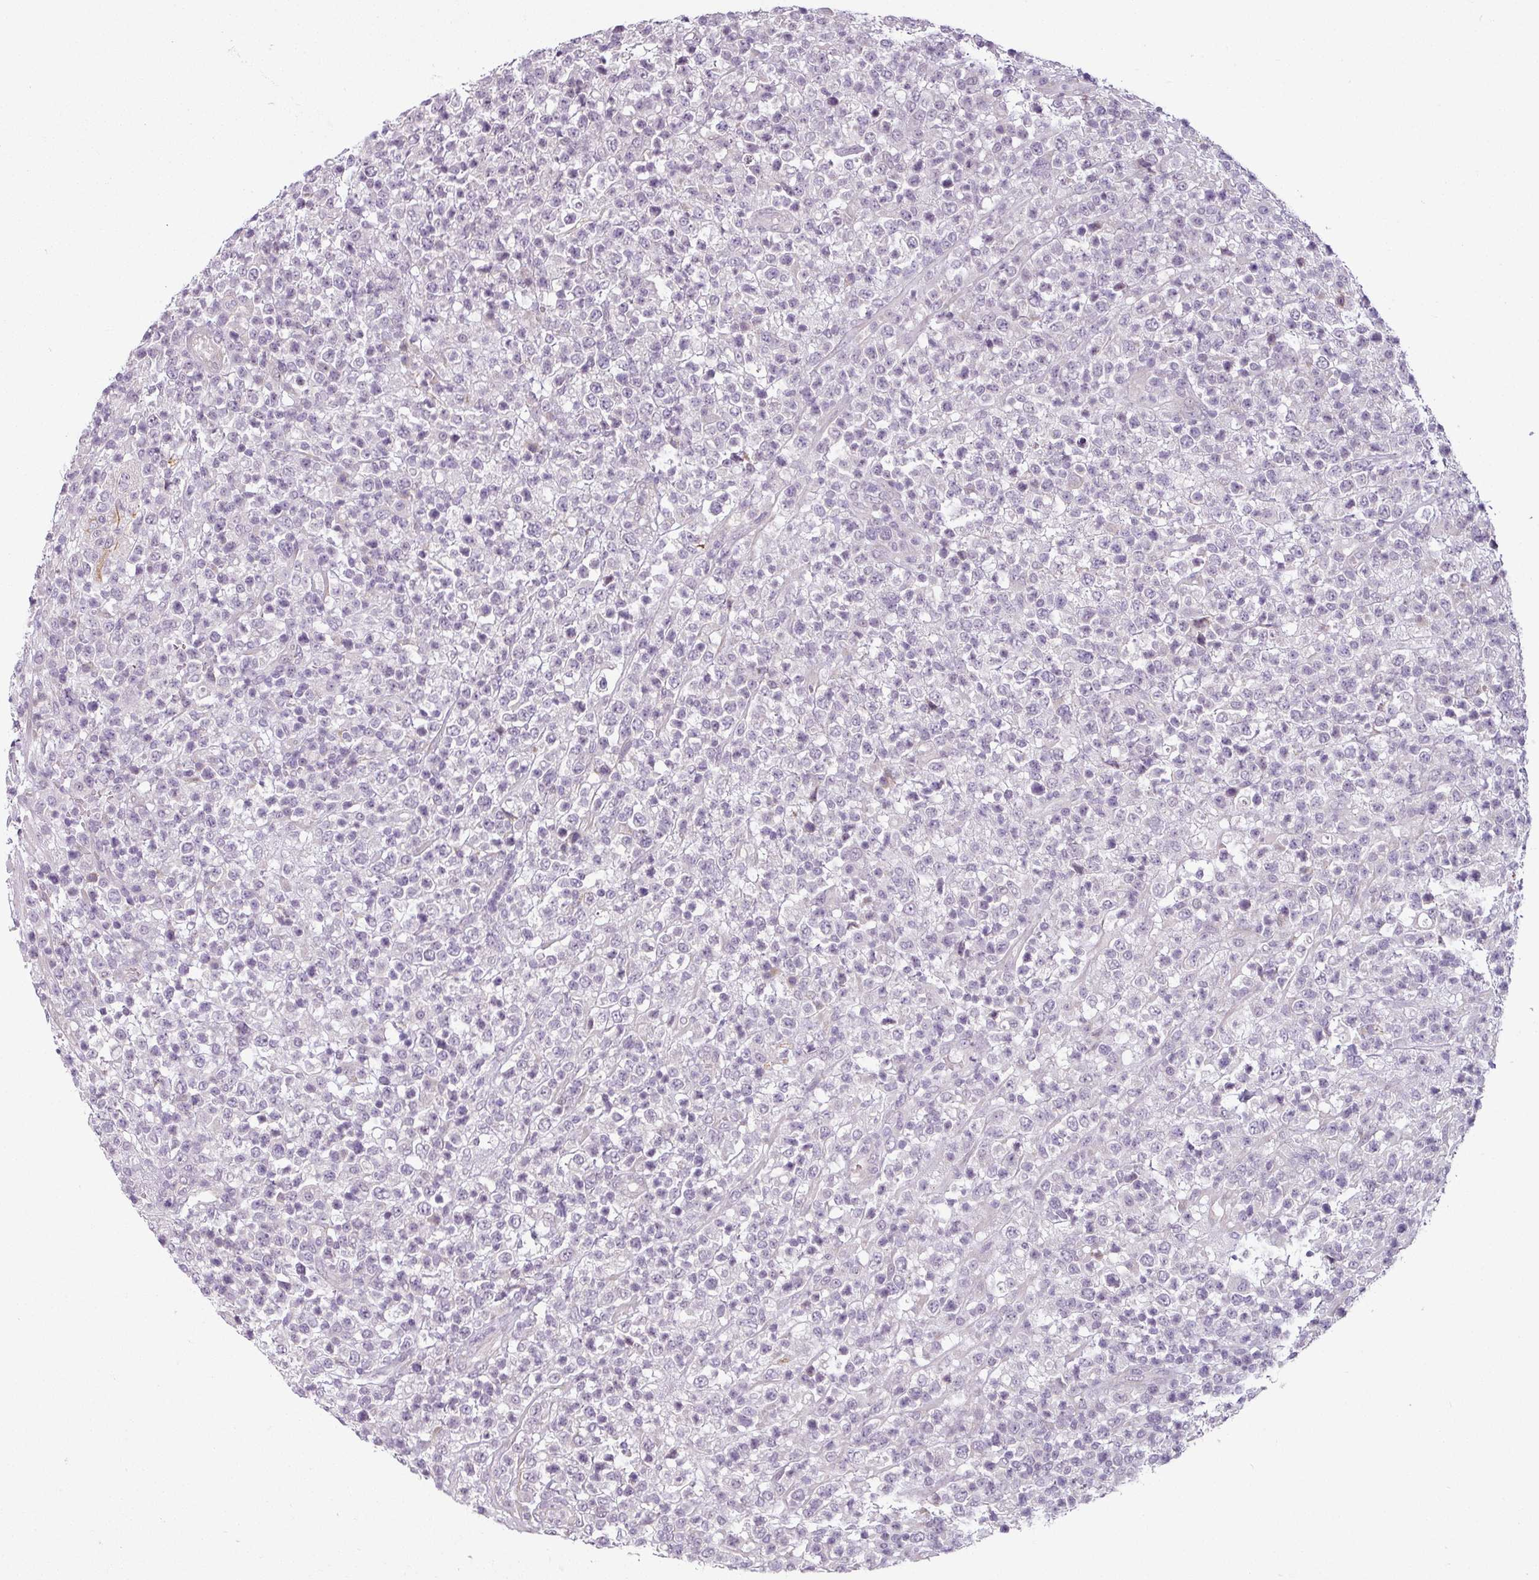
{"staining": {"intensity": "negative", "quantity": "none", "location": "none"}, "tissue": "lymphoma", "cell_type": "Tumor cells", "image_type": "cancer", "snomed": [{"axis": "morphology", "description": "Malignant lymphoma, non-Hodgkin's type, High grade"}, {"axis": "topography", "description": "Colon"}], "caption": "An immunohistochemistry (IHC) image of lymphoma is shown. There is no staining in tumor cells of lymphoma.", "gene": "OR52D1", "patient": {"sex": "female", "age": 53}}